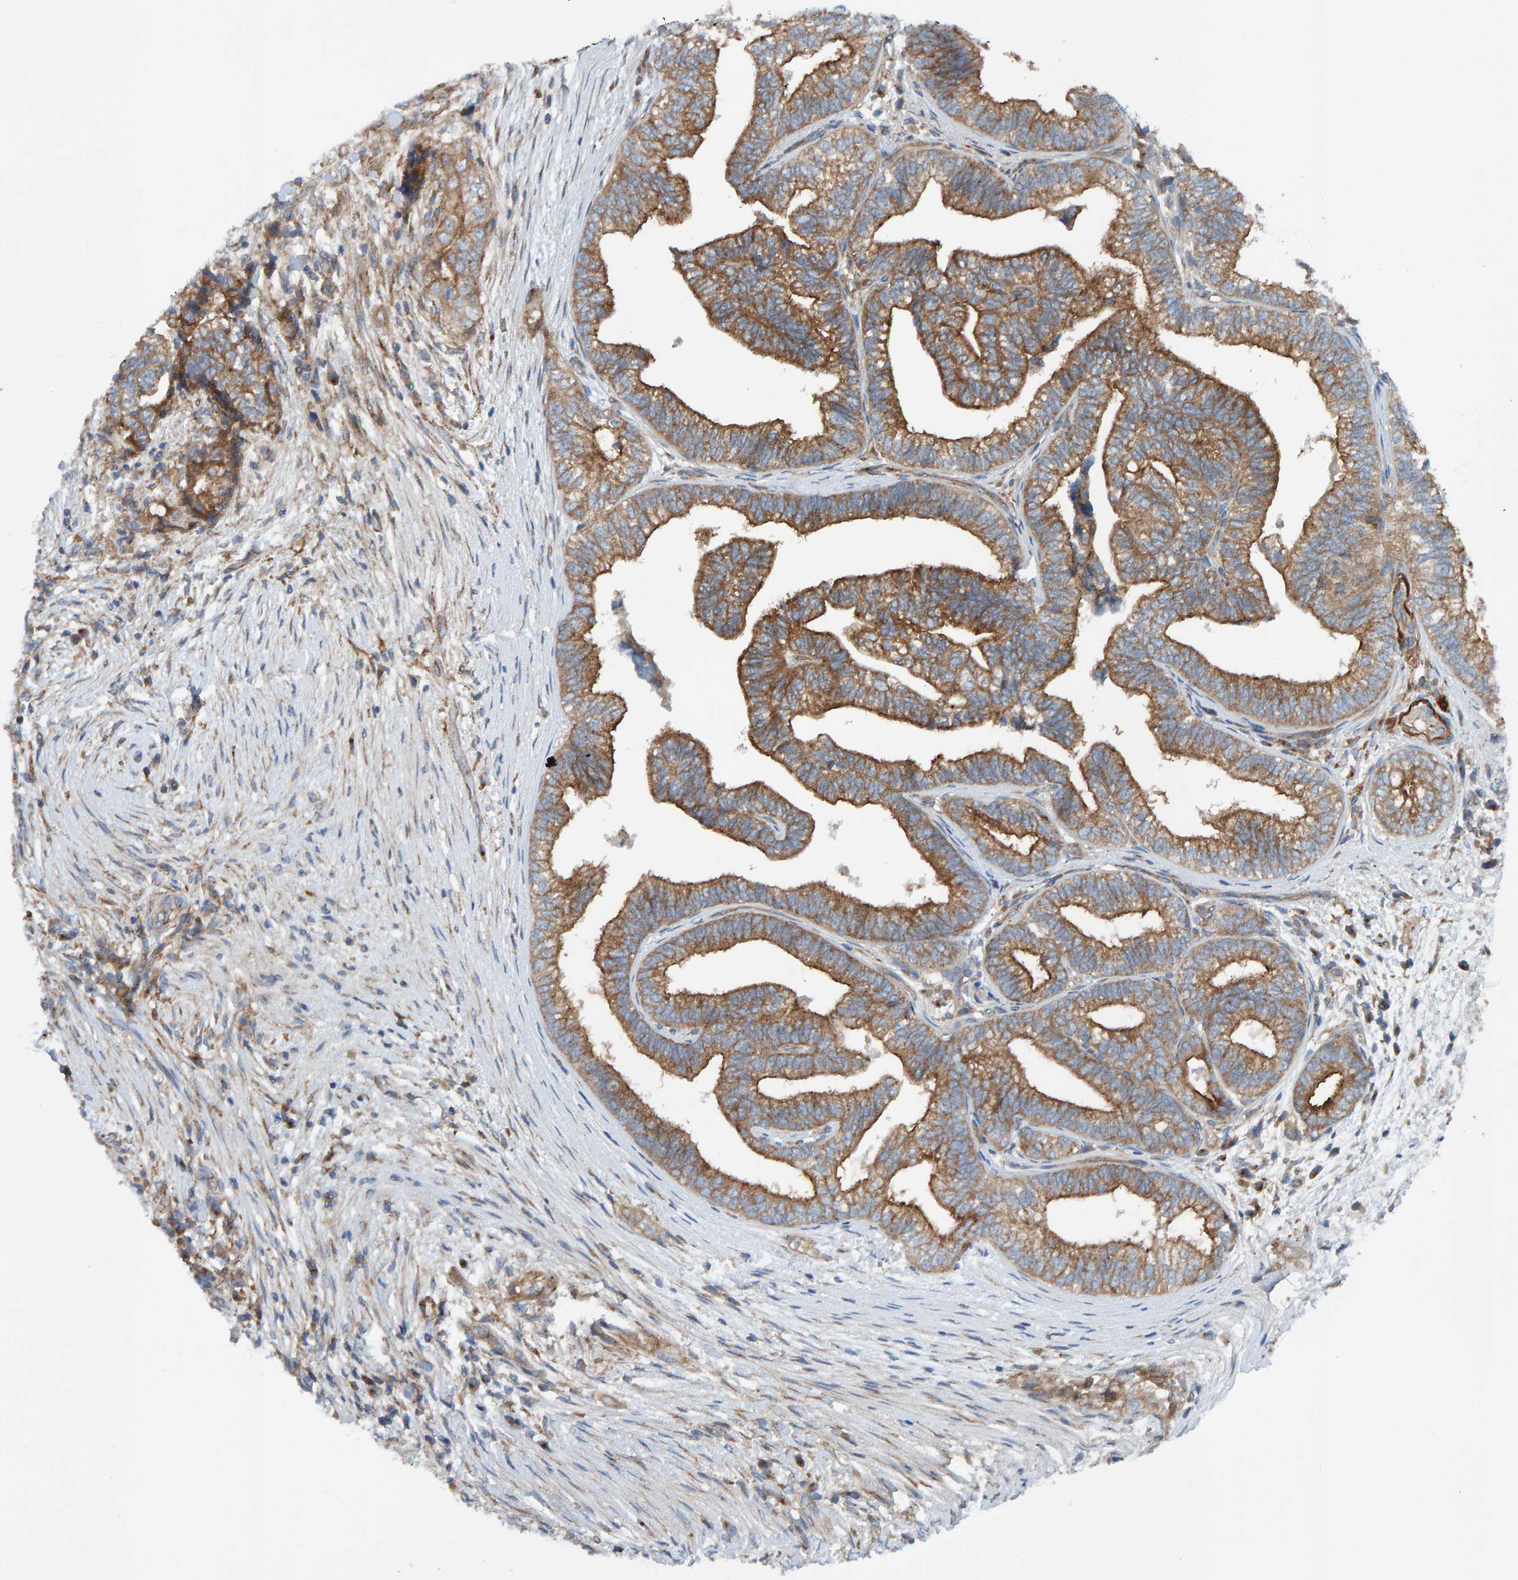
{"staining": {"intensity": "moderate", "quantity": ">75%", "location": "cytoplasmic/membranous"}, "tissue": "pancreatic cancer", "cell_type": "Tumor cells", "image_type": "cancer", "snomed": [{"axis": "morphology", "description": "Adenocarcinoma, NOS"}, {"axis": "topography", "description": "Pancreas"}], "caption": "Moderate cytoplasmic/membranous protein expression is present in approximately >75% of tumor cells in adenocarcinoma (pancreatic).", "gene": "MKLN1", "patient": {"sex": "male", "age": 72}}